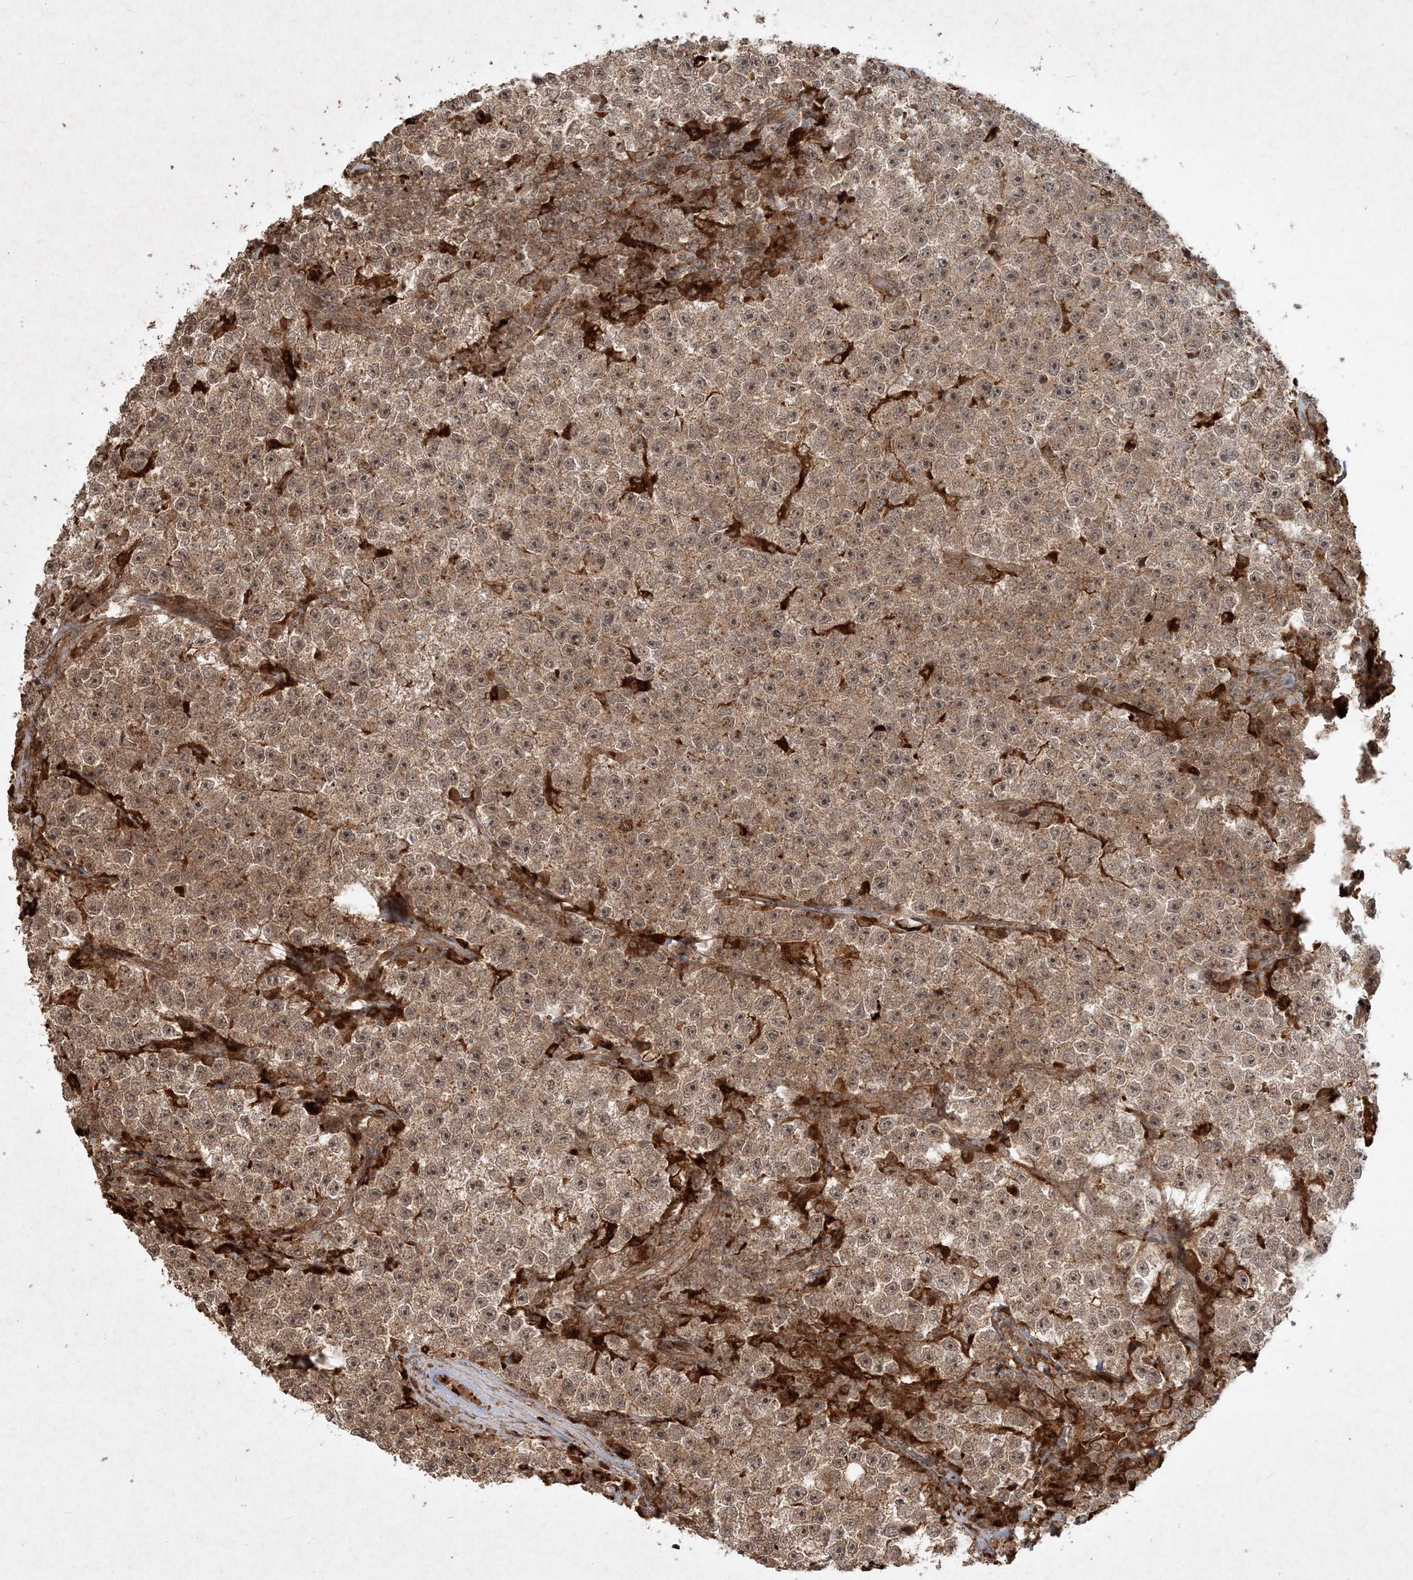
{"staining": {"intensity": "moderate", "quantity": ">75%", "location": "cytoplasmic/membranous"}, "tissue": "testis cancer", "cell_type": "Tumor cells", "image_type": "cancer", "snomed": [{"axis": "morphology", "description": "Seminoma, NOS"}, {"axis": "topography", "description": "Testis"}], "caption": "A photomicrograph showing moderate cytoplasmic/membranous positivity in approximately >75% of tumor cells in testis cancer, as visualized by brown immunohistochemical staining.", "gene": "NARS1", "patient": {"sex": "male", "age": 22}}